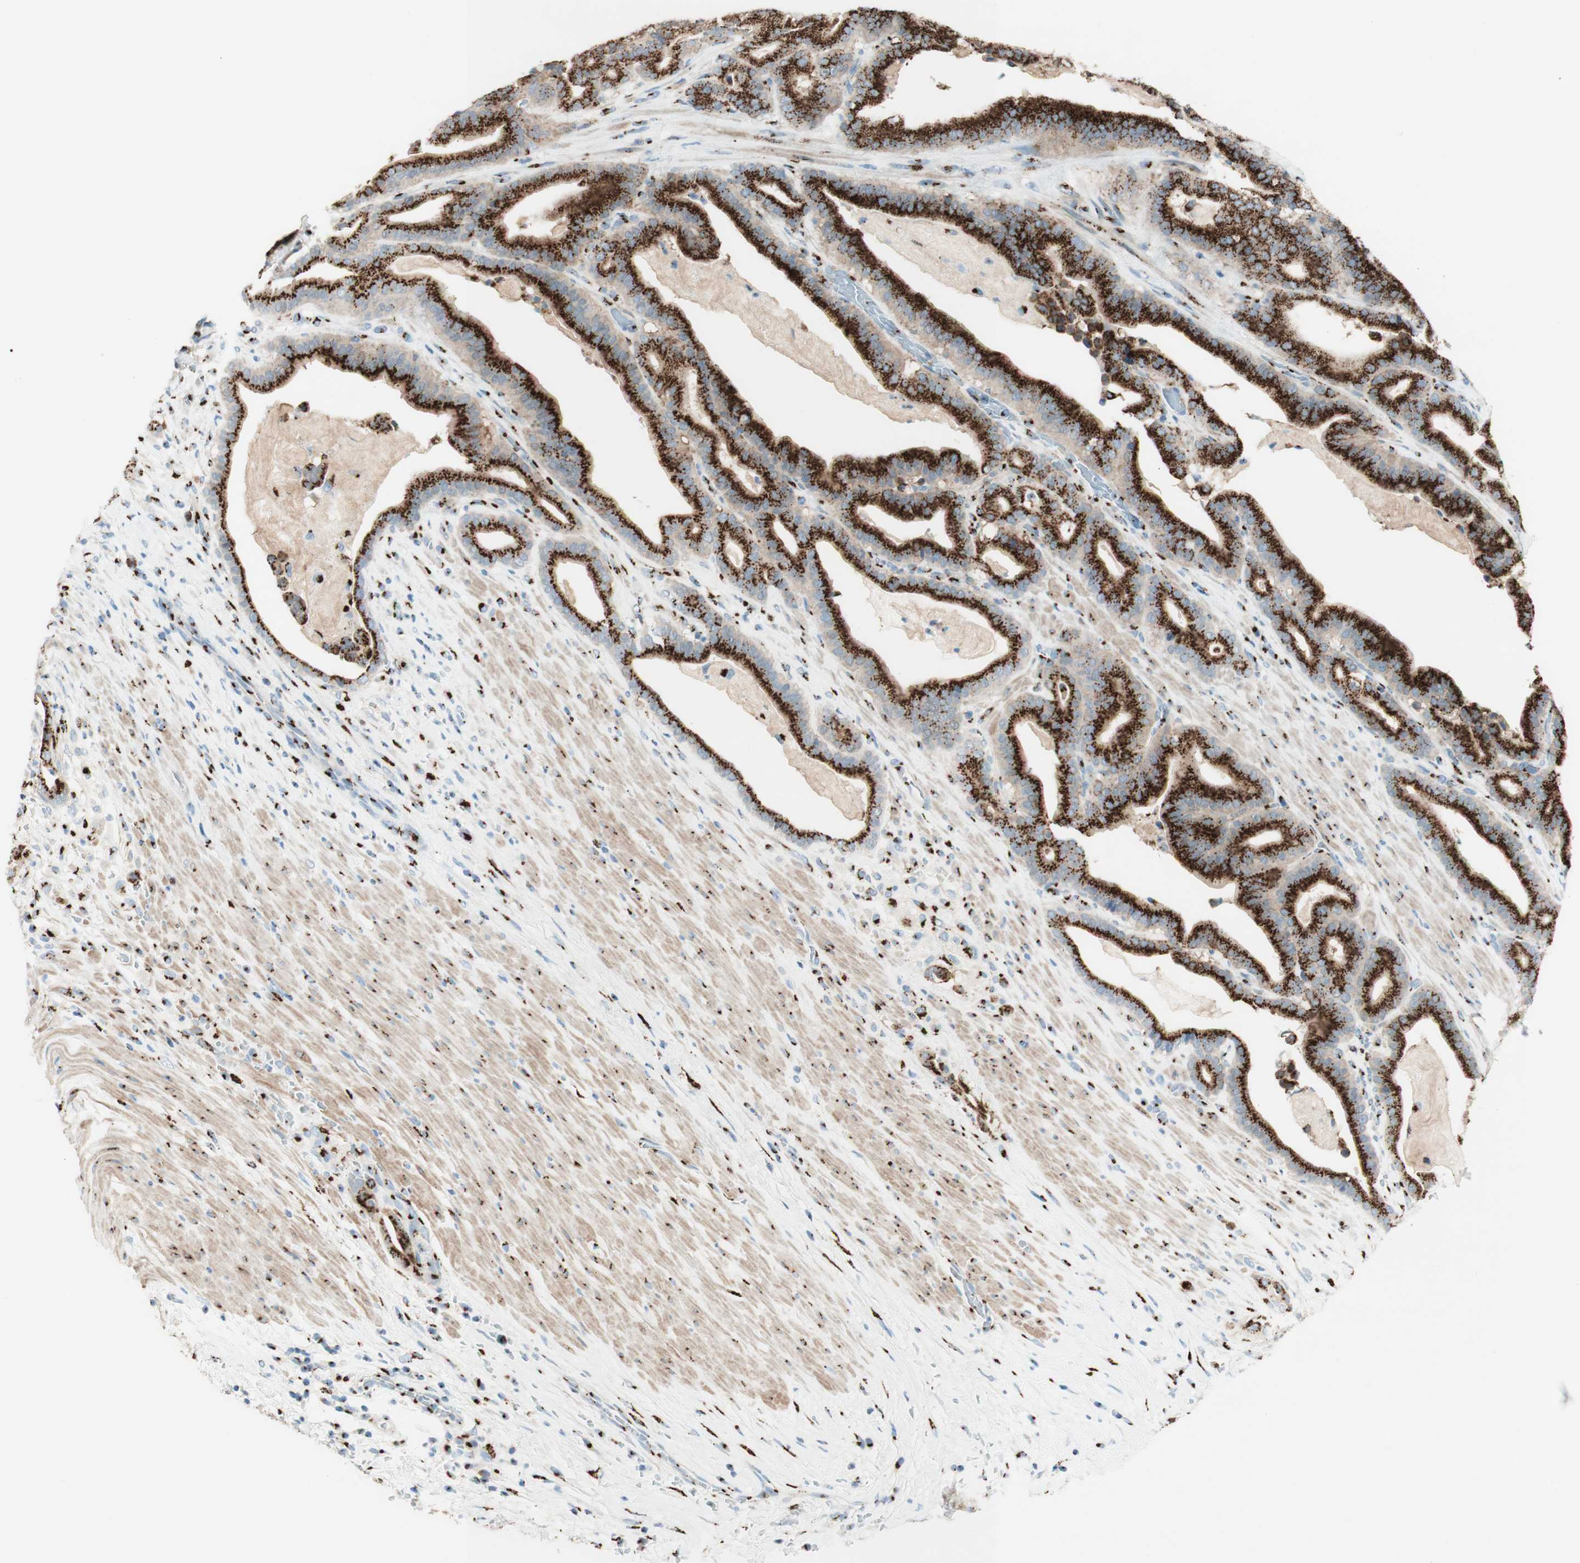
{"staining": {"intensity": "strong", "quantity": ">75%", "location": "cytoplasmic/membranous"}, "tissue": "pancreatic cancer", "cell_type": "Tumor cells", "image_type": "cancer", "snomed": [{"axis": "morphology", "description": "Adenocarcinoma, NOS"}, {"axis": "topography", "description": "Pancreas"}], "caption": "Pancreatic cancer was stained to show a protein in brown. There is high levels of strong cytoplasmic/membranous staining in approximately >75% of tumor cells.", "gene": "GOLGB1", "patient": {"sex": "male", "age": 63}}